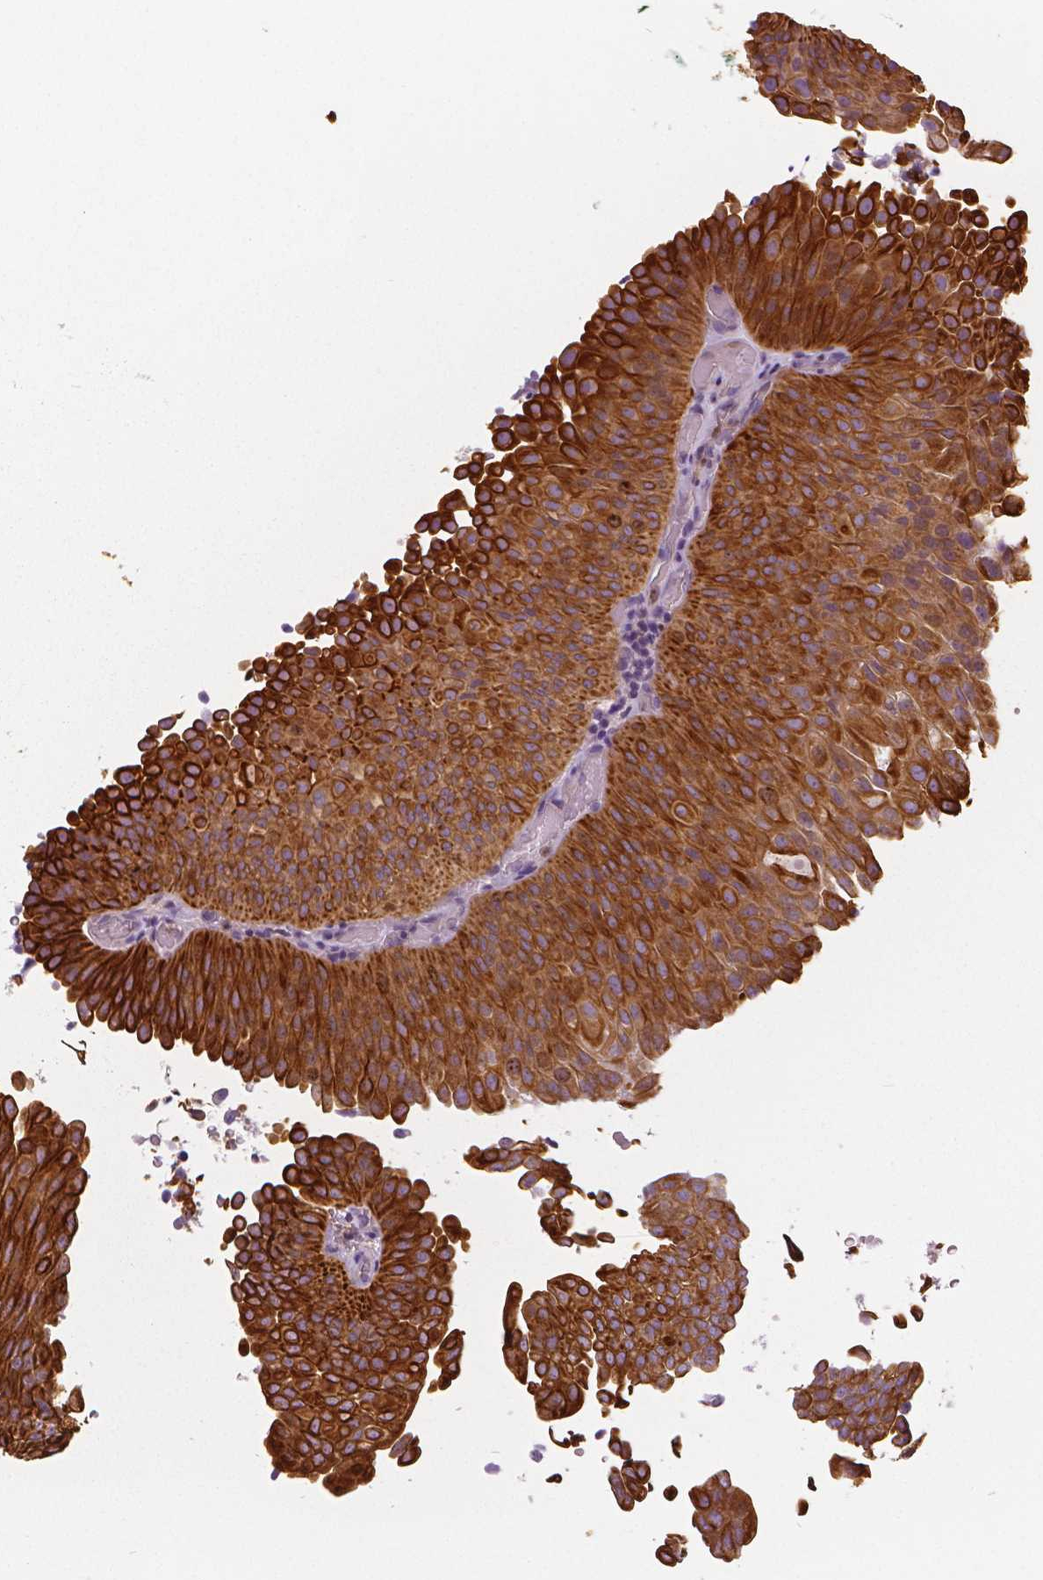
{"staining": {"intensity": "strong", "quantity": ">75%", "location": "cytoplasmic/membranous"}, "tissue": "urothelial cancer", "cell_type": "Tumor cells", "image_type": "cancer", "snomed": [{"axis": "morphology", "description": "Urothelial carcinoma, NOS"}, {"axis": "topography", "description": "Urinary bladder"}], "caption": "Strong cytoplasmic/membranous protein staining is appreciated in about >75% of tumor cells in transitional cell carcinoma.", "gene": "MKI67", "patient": {"sex": "male", "age": 62}}